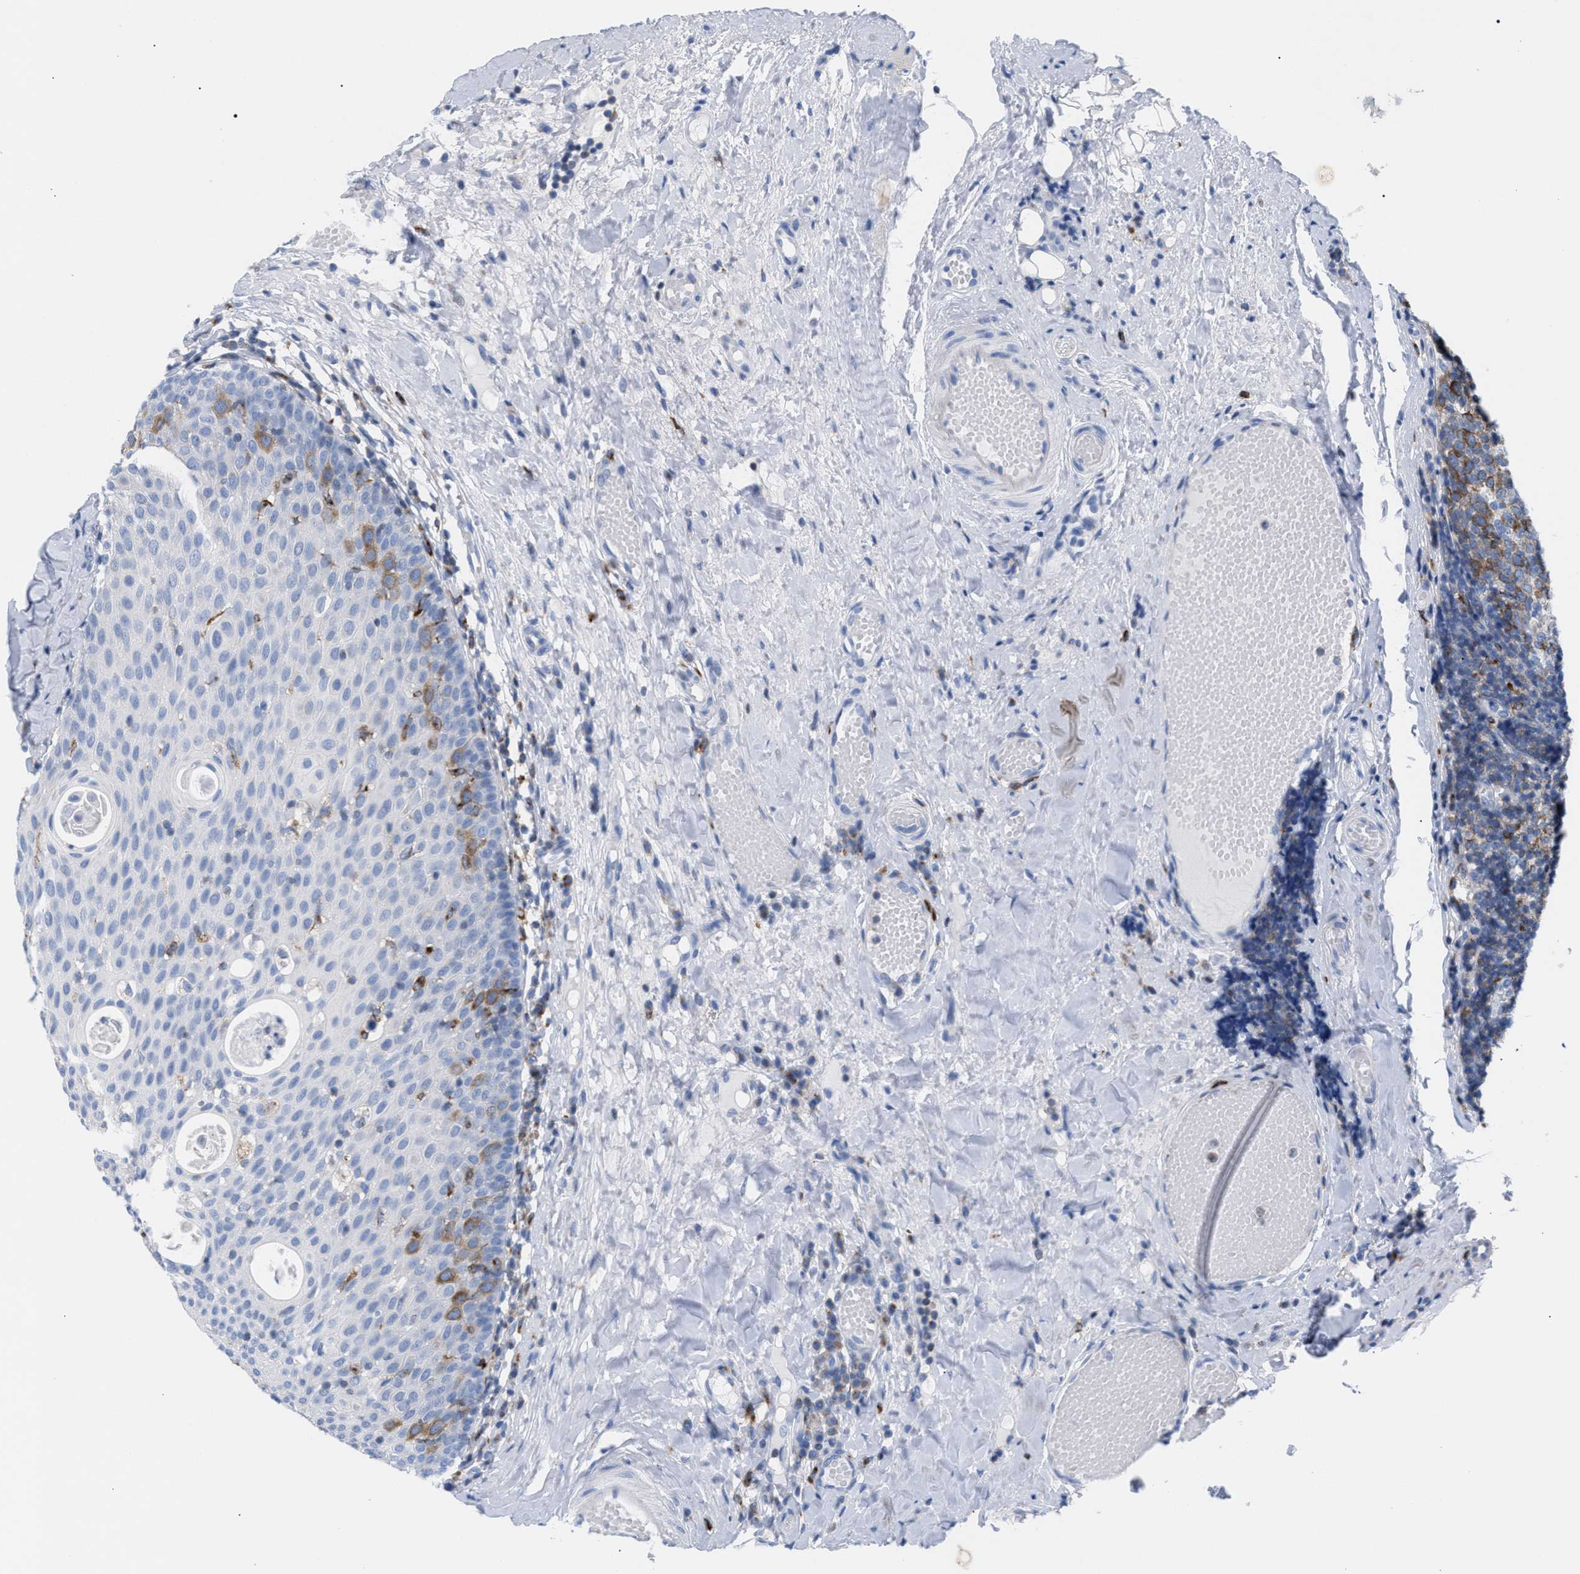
{"staining": {"intensity": "strong", "quantity": "25%-75%", "location": "cytoplasmic/membranous"}, "tissue": "tonsil", "cell_type": "Germinal center cells", "image_type": "normal", "snomed": [{"axis": "morphology", "description": "Normal tissue, NOS"}, {"axis": "topography", "description": "Tonsil"}], "caption": "IHC image of unremarkable human tonsil stained for a protein (brown), which exhibits high levels of strong cytoplasmic/membranous staining in about 25%-75% of germinal center cells.", "gene": "TACC3", "patient": {"sex": "female", "age": 19}}